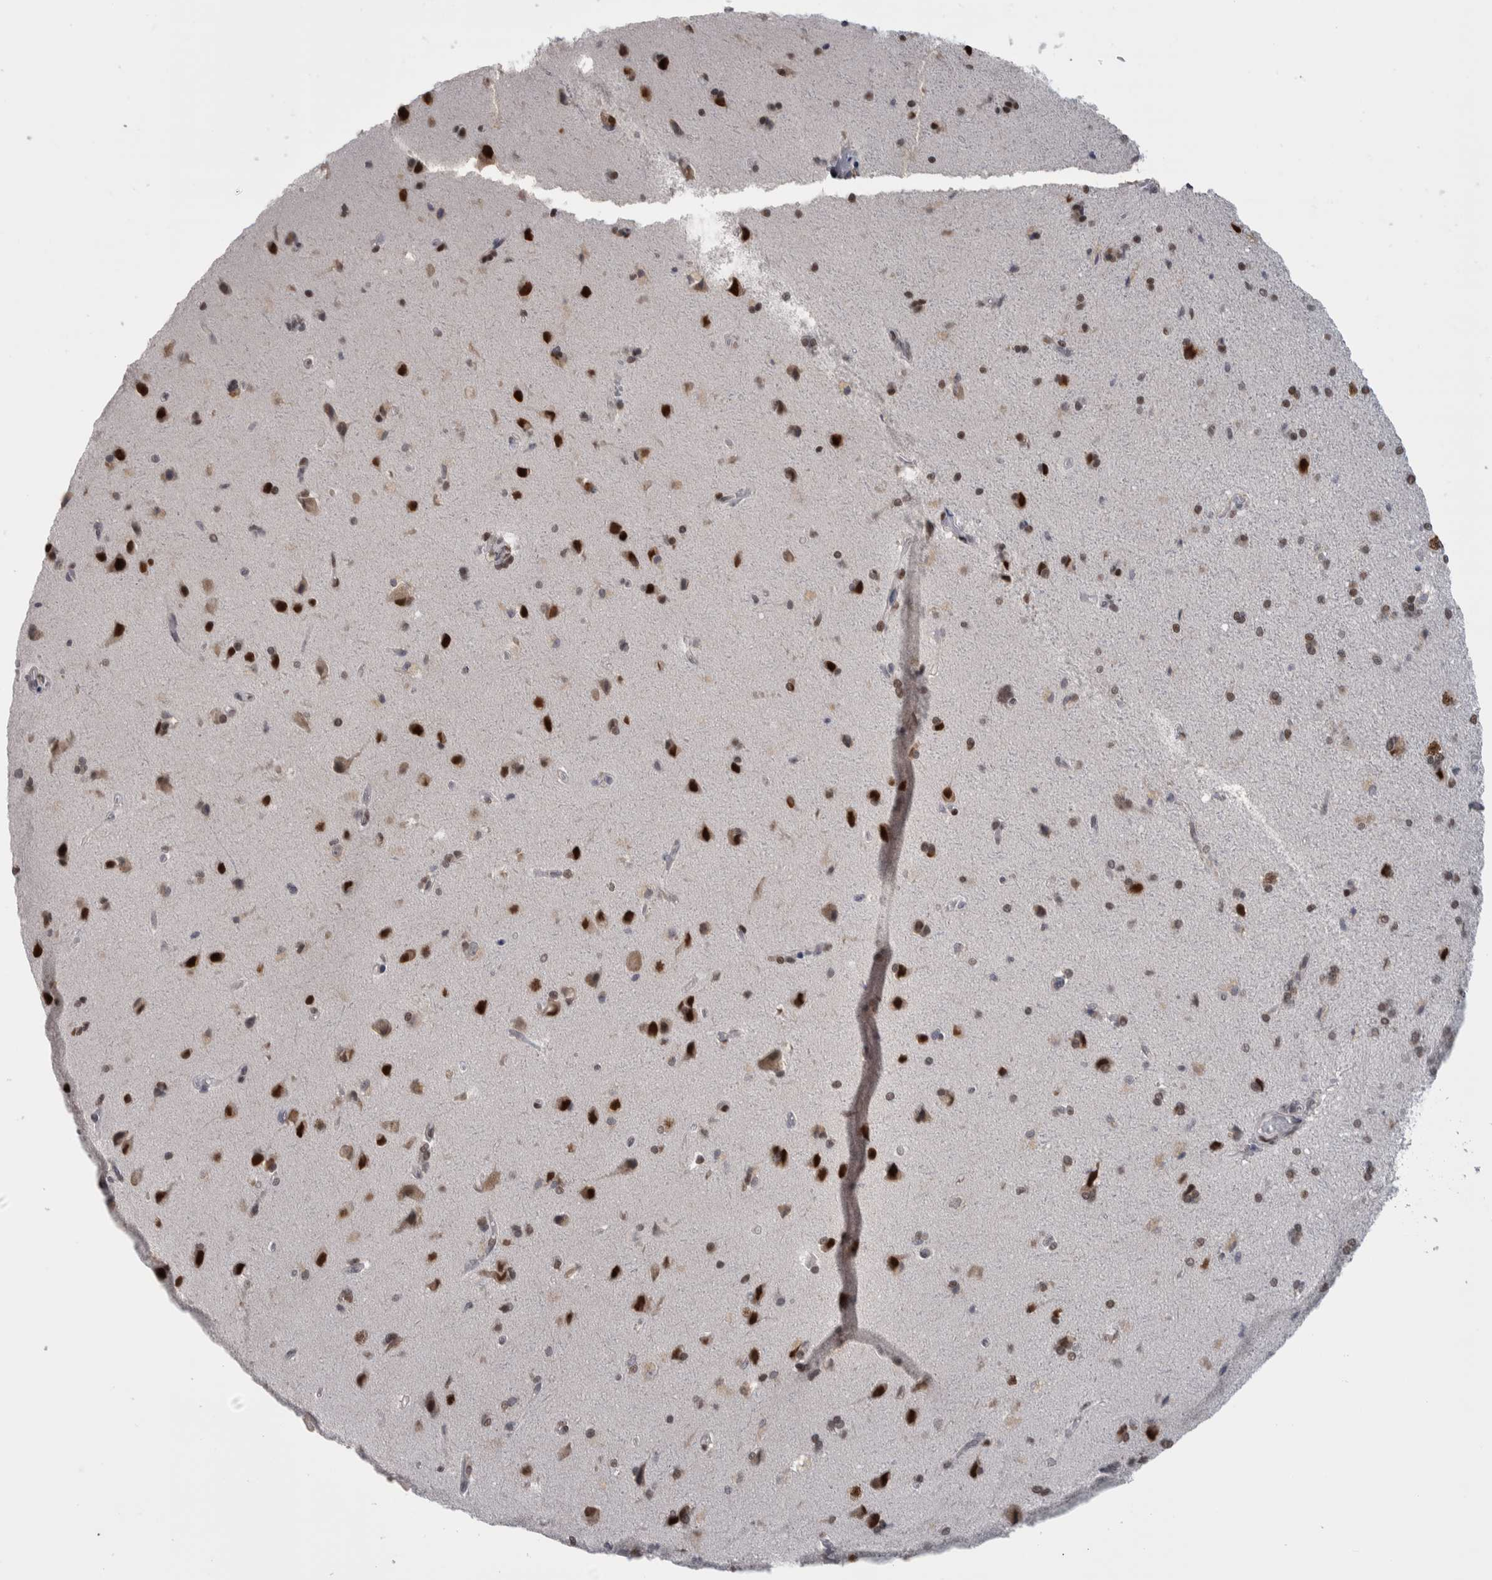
{"staining": {"intensity": "negative", "quantity": "none", "location": "none"}, "tissue": "cerebral cortex", "cell_type": "Endothelial cells", "image_type": "normal", "snomed": [{"axis": "morphology", "description": "Normal tissue, NOS"}, {"axis": "topography", "description": "Cerebral cortex"}], "caption": "Immunohistochemical staining of benign cerebral cortex shows no significant staining in endothelial cells. (Brightfield microscopy of DAB immunohistochemistry (IHC) at high magnification).", "gene": "HEXIM2", "patient": {"sex": "male", "age": 62}}